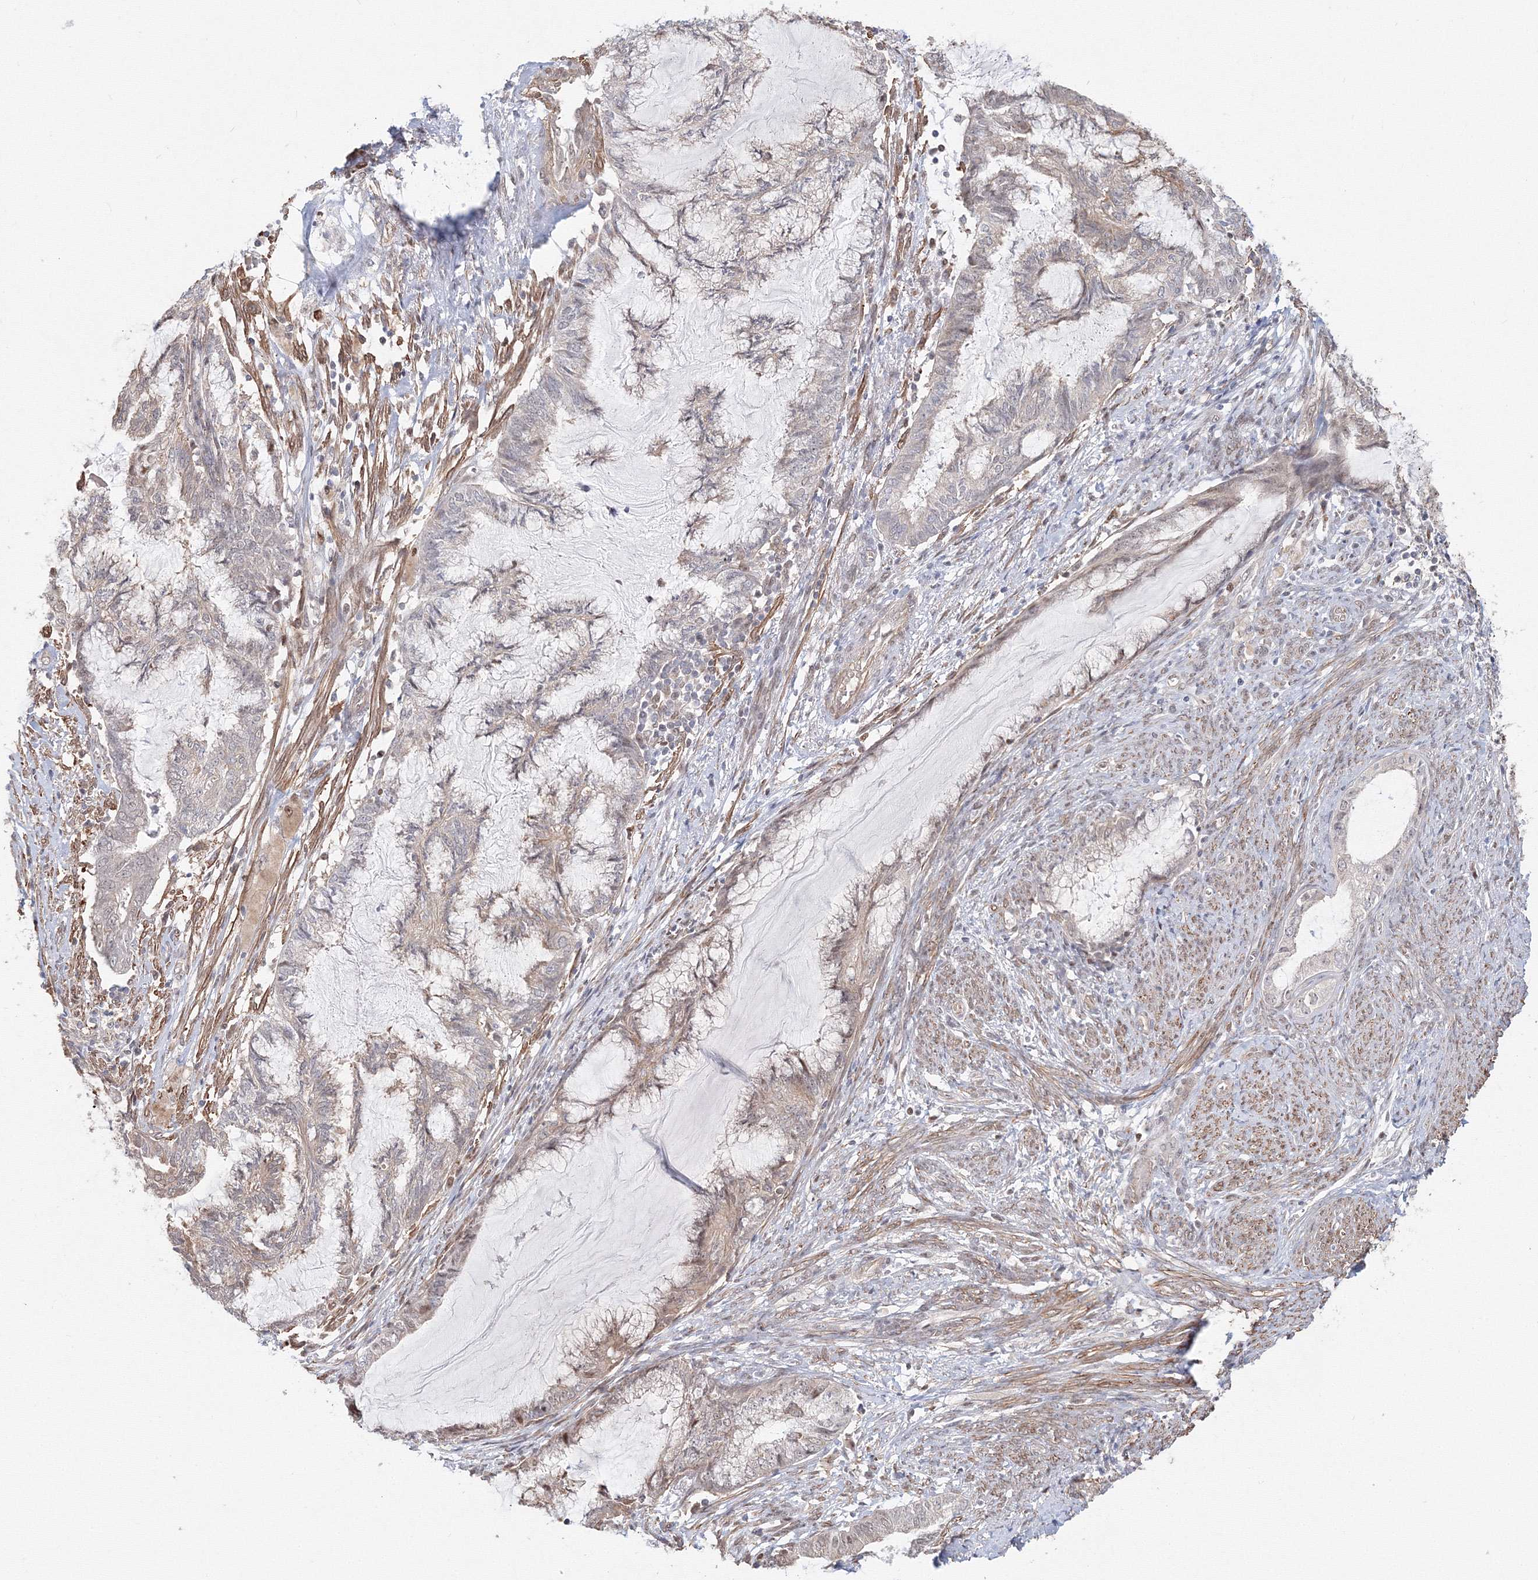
{"staining": {"intensity": "weak", "quantity": "<25%", "location": "cytoplasmic/membranous"}, "tissue": "endometrial cancer", "cell_type": "Tumor cells", "image_type": "cancer", "snomed": [{"axis": "morphology", "description": "Adenocarcinoma, NOS"}, {"axis": "topography", "description": "Endometrium"}], "caption": "An image of endometrial cancer (adenocarcinoma) stained for a protein displays no brown staining in tumor cells.", "gene": "ARHGAP21", "patient": {"sex": "female", "age": 86}}